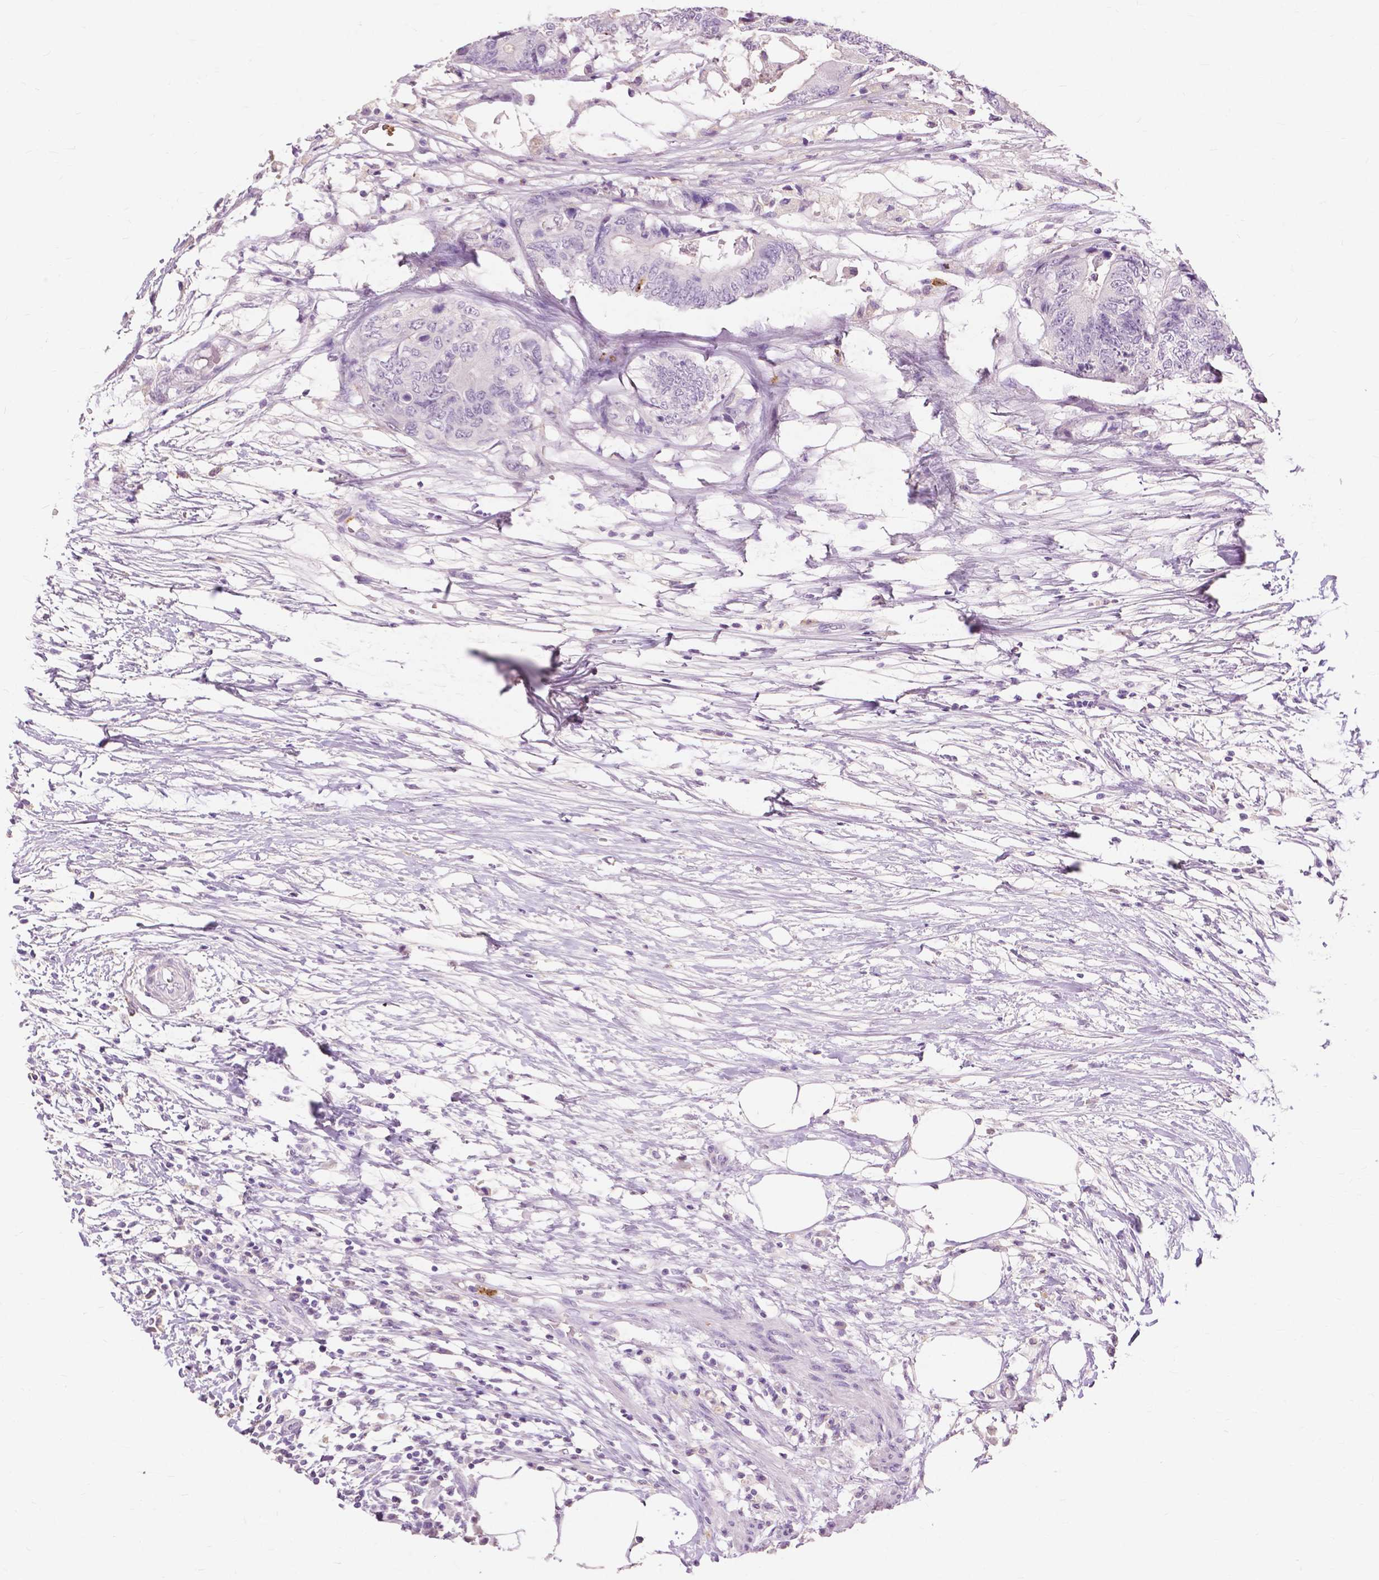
{"staining": {"intensity": "negative", "quantity": "none", "location": "none"}, "tissue": "colorectal cancer", "cell_type": "Tumor cells", "image_type": "cancer", "snomed": [{"axis": "morphology", "description": "Adenocarcinoma, NOS"}, {"axis": "topography", "description": "Colon"}], "caption": "A photomicrograph of human colorectal adenocarcinoma is negative for staining in tumor cells.", "gene": "CXCR2", "patient": {"sex": "female", "age": 48}}